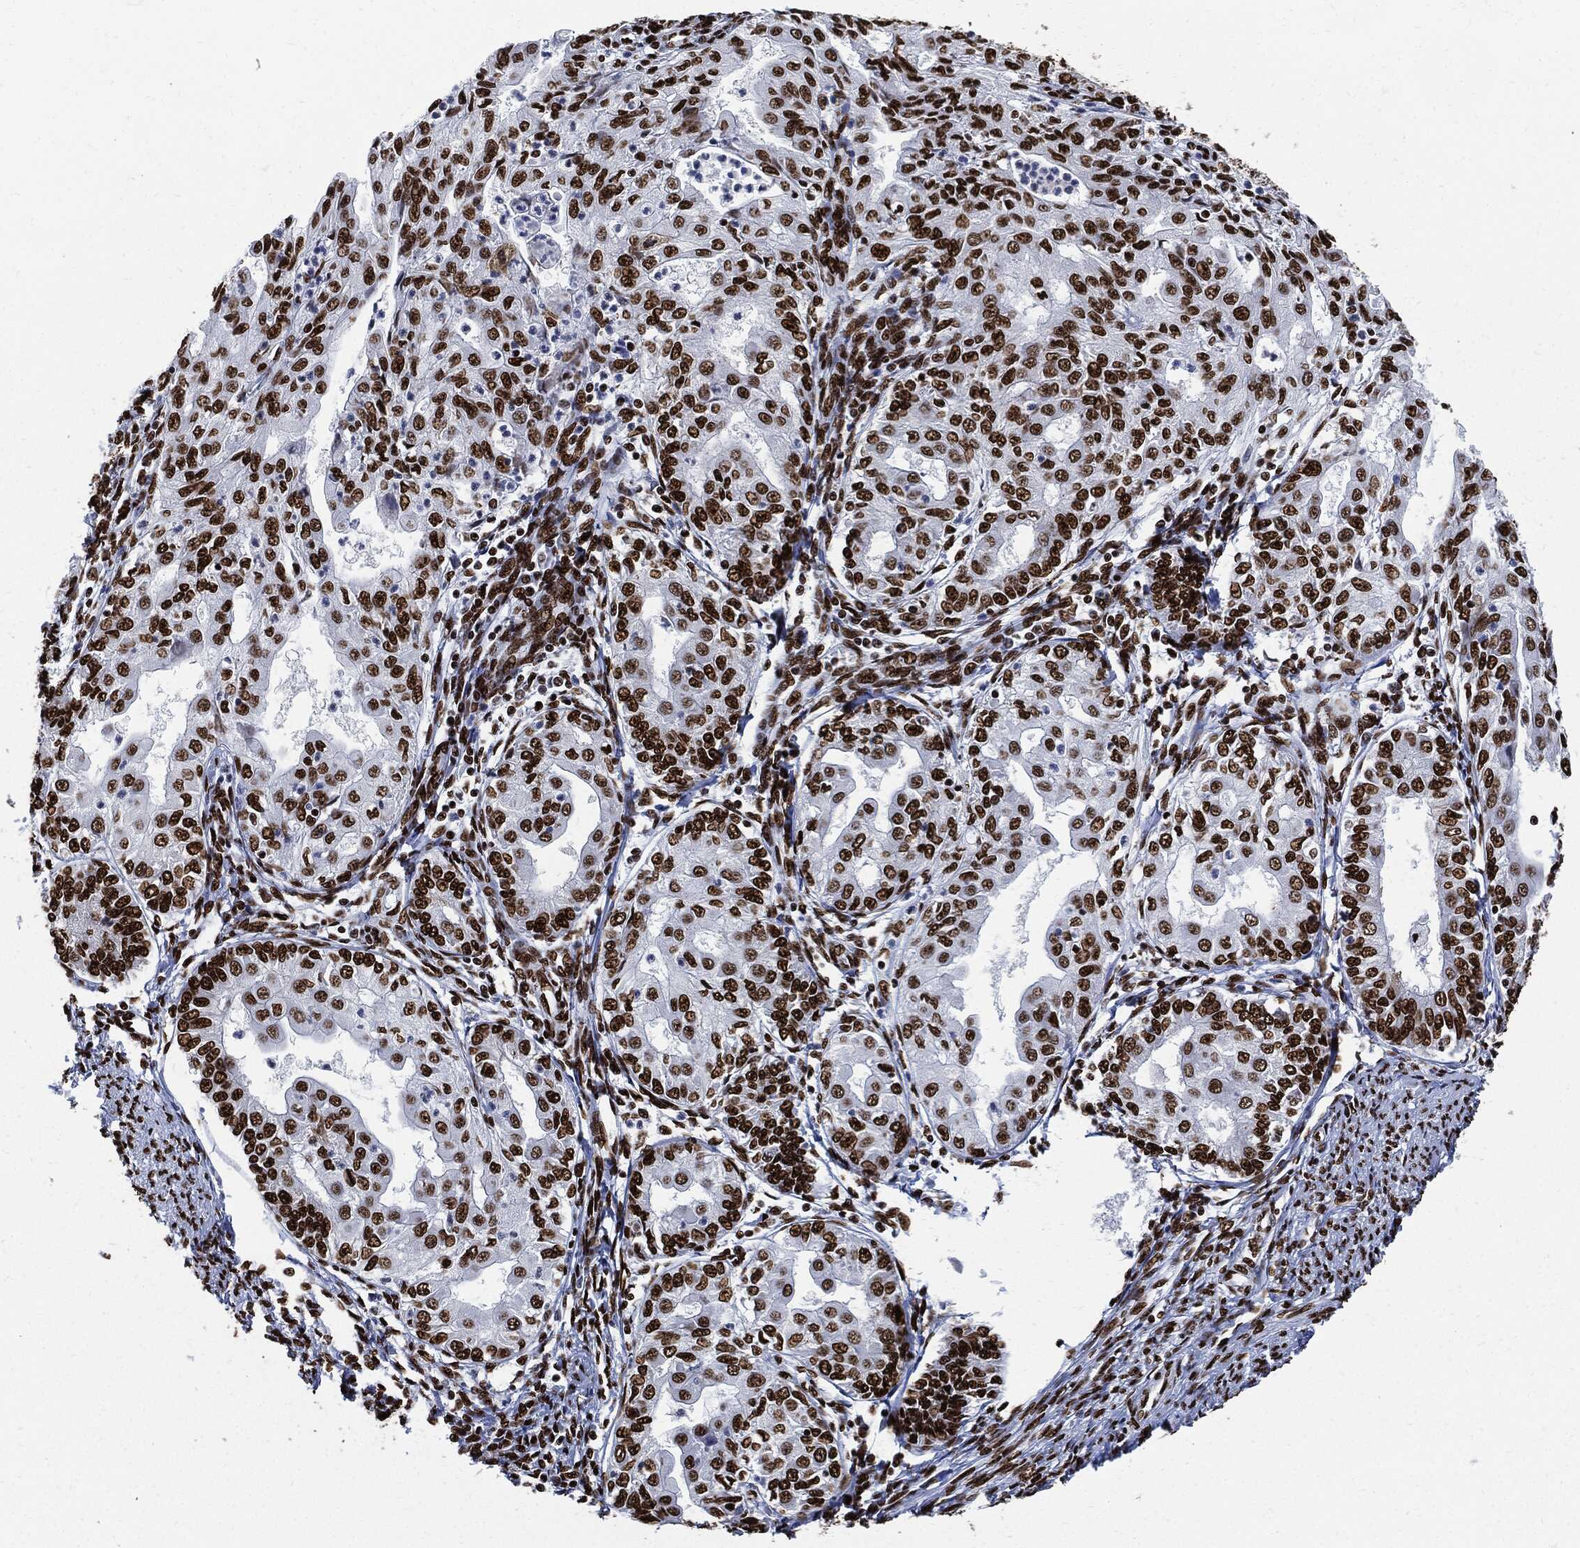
{"staining": {"intensity": "strong", "quantity": ">75%", "location": "nuclear"}, "tissue": "endometrial cancer", "cell_type": "Tumor cells", "image_type": "cancer", "snomed": [{"axis": "morphology", "description": "Adenocarcinoma, NOS"}, {"axis": "topography", "description": "Endometrium"}], "caption": "This image displays IHC staining of adenocarcinoma (endometrial), with high strong nuclear expression in approximately >75% of tumor cells.", "gene": "RECQL", "patient": {"sex": "female", "age": 68}}